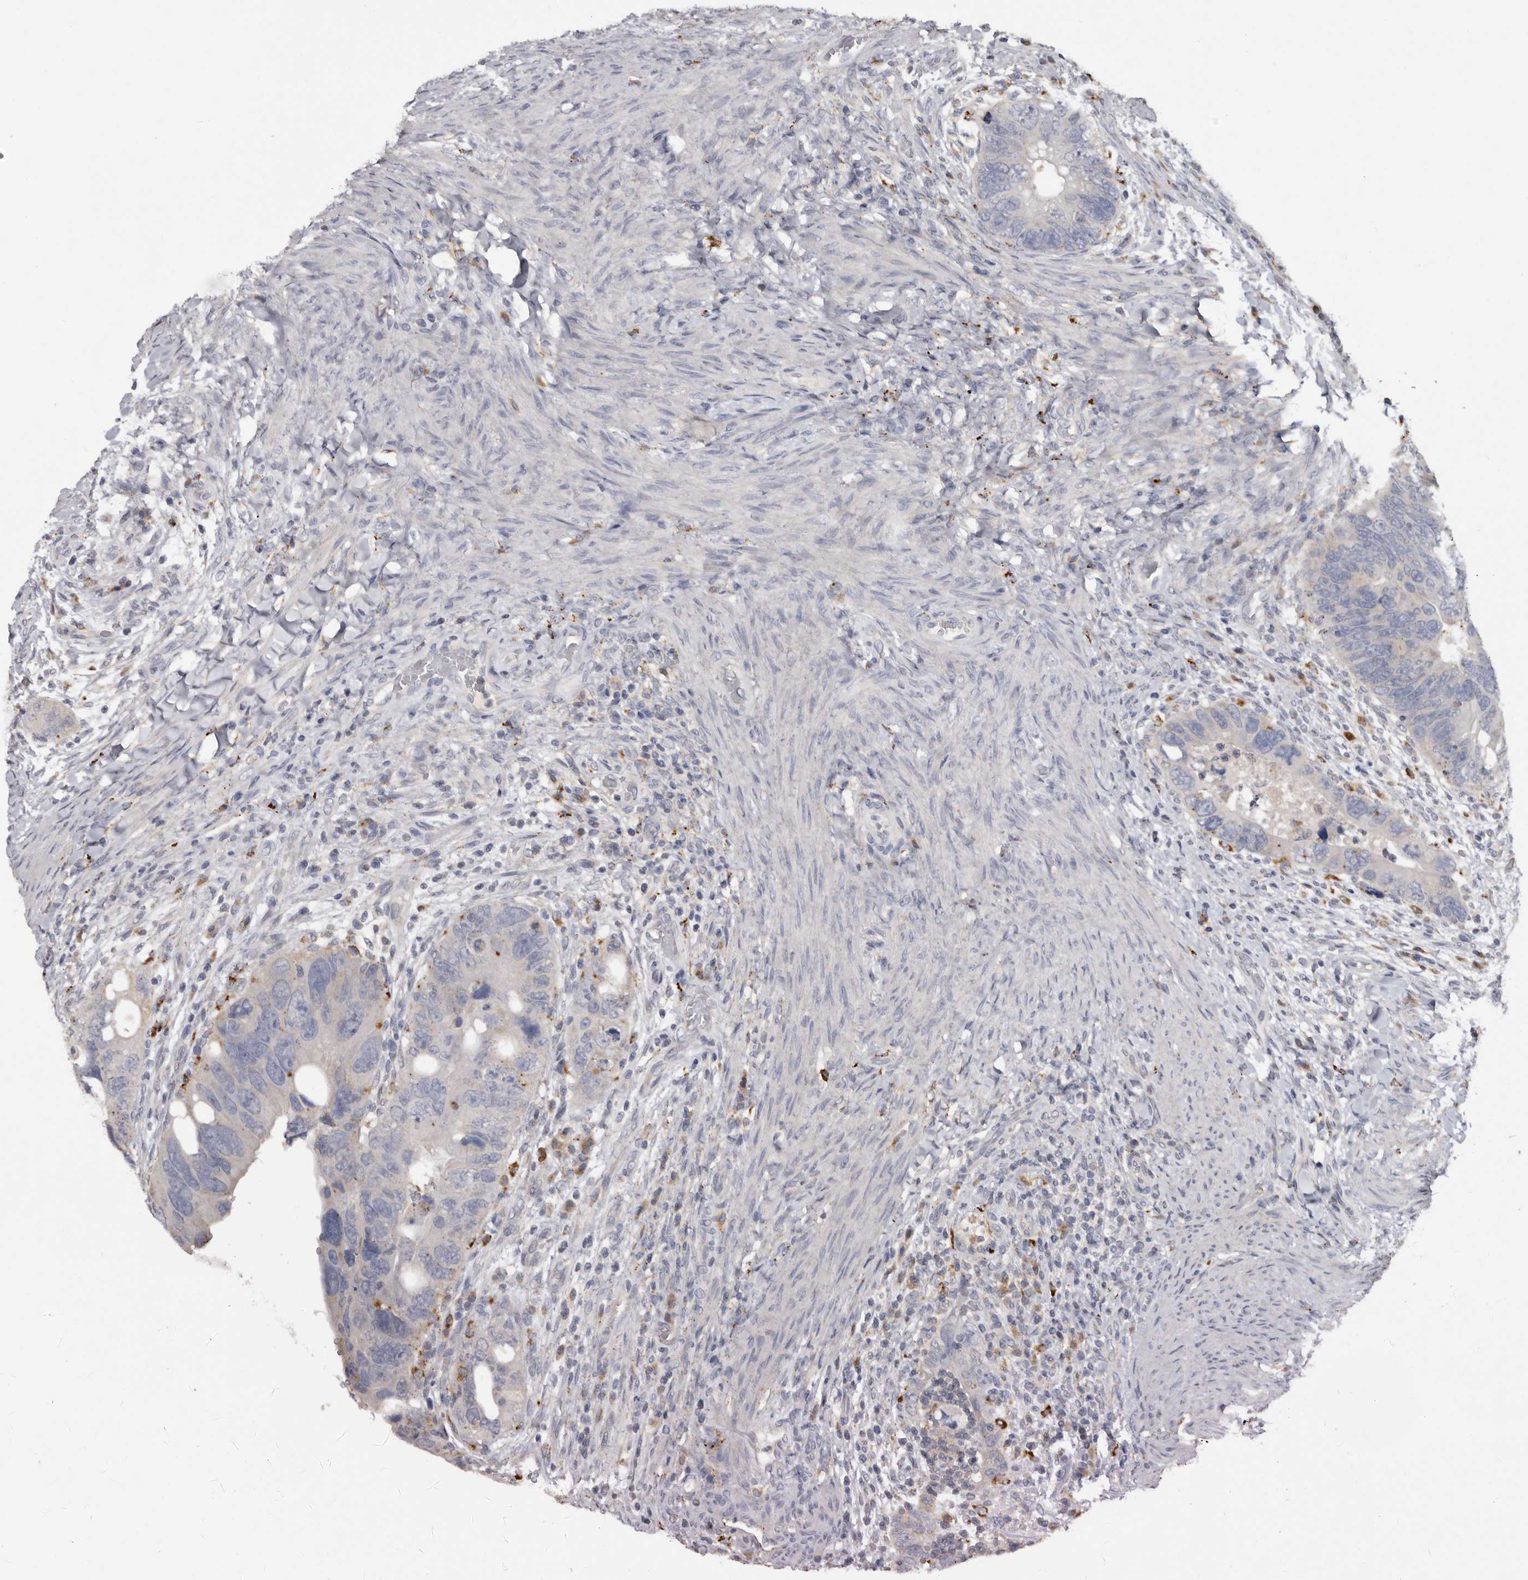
{"staining": {"intensity": "negative", "quantity": "none", "location": "none"}, "tissue": "colorectal cancer", "cell_type": "Tumor cells", "image_type": "cancer", "snomed": [{"axis": "morphology", "description": "Adenocarcinoma, NOS"}, {"axis": "topography", "description": "Rectum"}], "caption": "High power microscopy micrograph of an immunohistochemistry (IHC) histopathology image of colorectal cancer (adenocarcinoma), revealing no significant staining in tumor cells.", "gene": "DAP", "patient": {"sex": "male", "age": 59}}